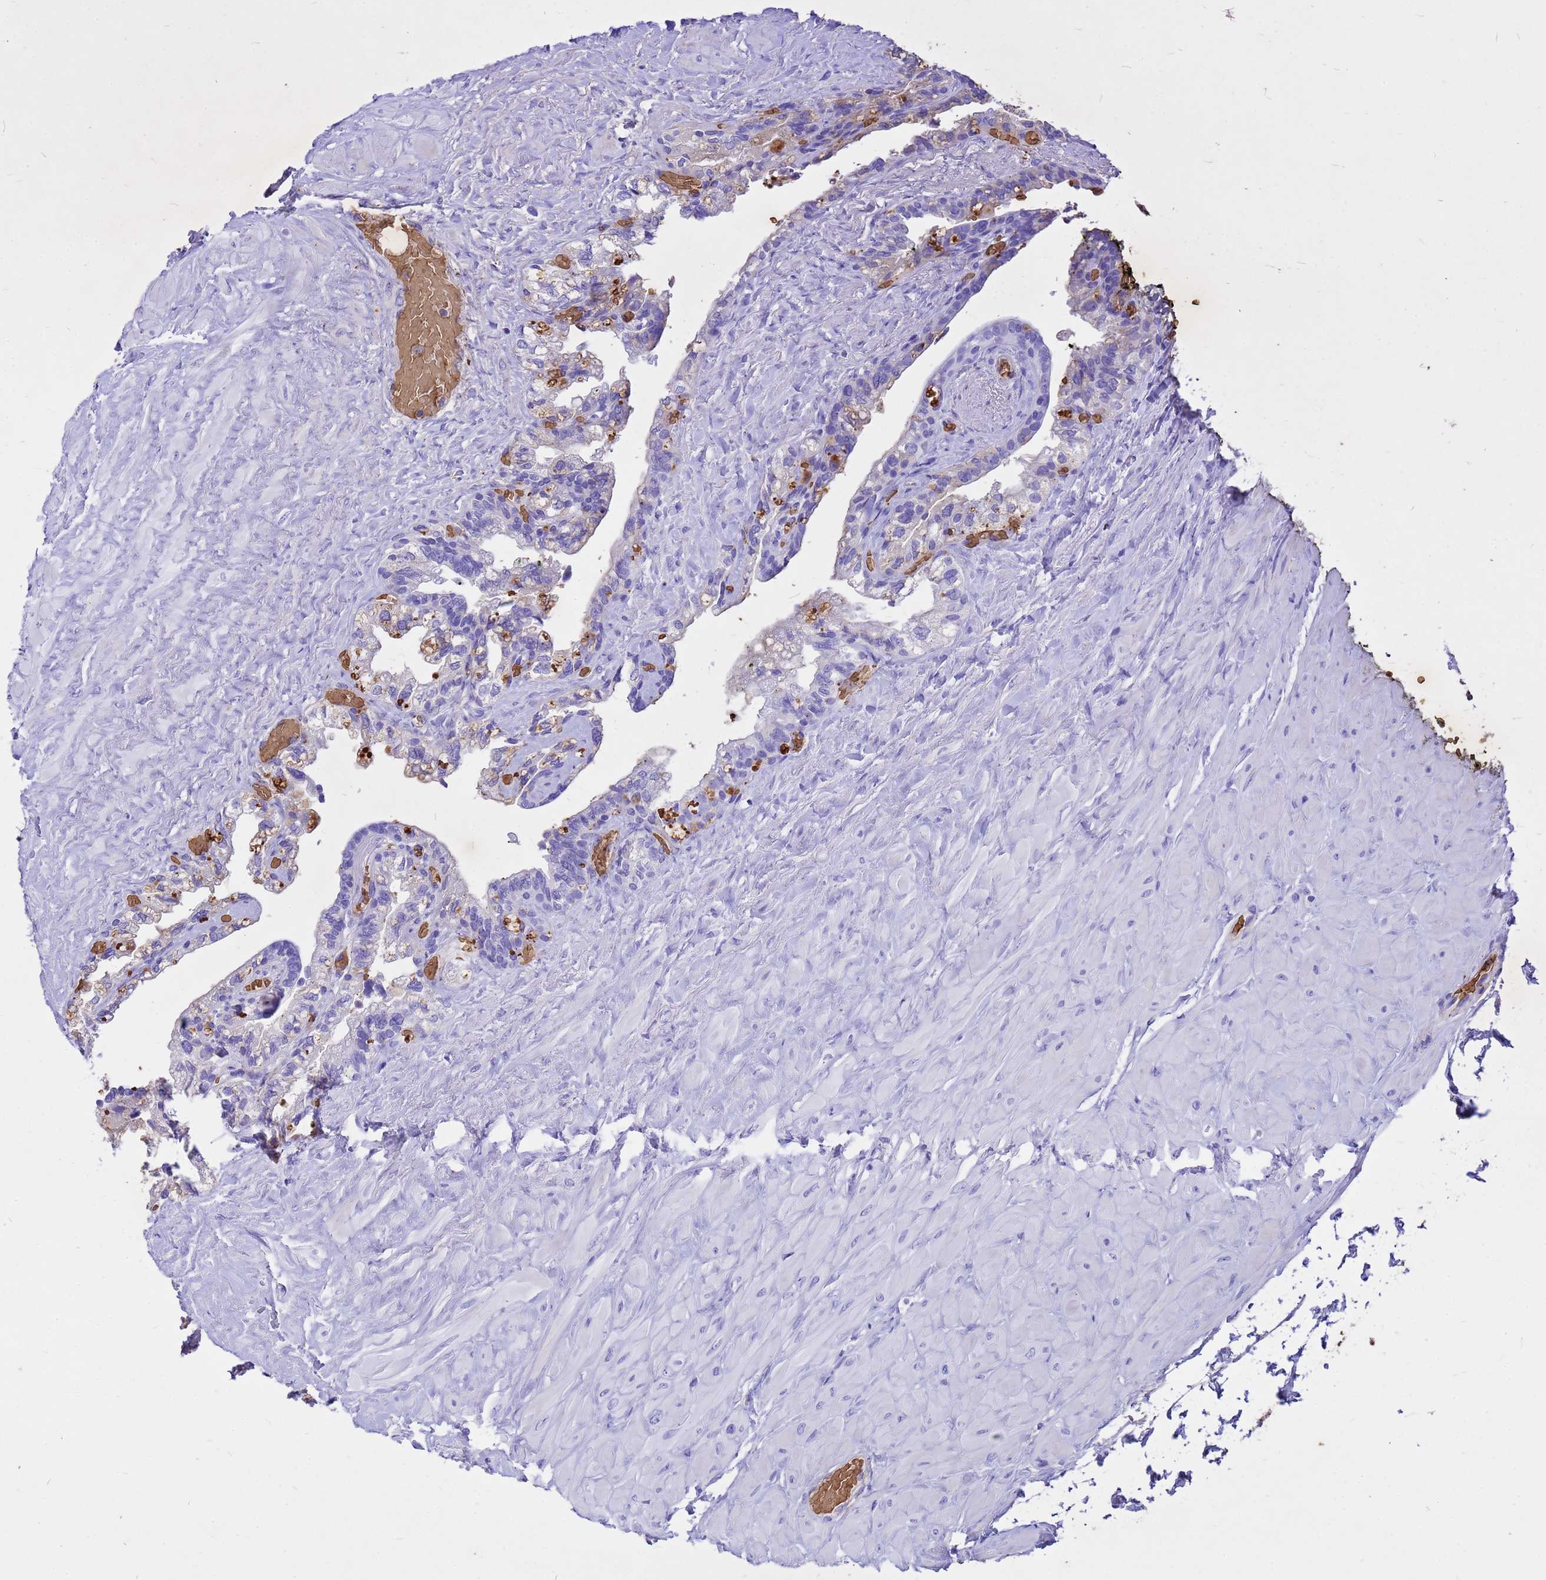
{"staining": {"intensity": "moderate", "quantity": "<25%", "location": "cytoplasmic/membranous"}, "tissue": "seminal vesicle", "cell_type": "Glandular cells", "image_type": "normal", "snomed": [{"axis": "morphology", "description": "Normal tissue, NOS"}, {"axis": "topography", "description": "Seminal veicle"}, {"axis": "topography", "description": "Peripheral nerve tissue"}], "caption": "Moderate cytoplasmic/membranous protein expression is appreciated in about <25% of glandular cells in seminal vesicle. (brown staining indicates protein expression, while blue staining denotes nuclei).", "gene": "HBA1", "patient": {"sex": "male", "age": 60}}